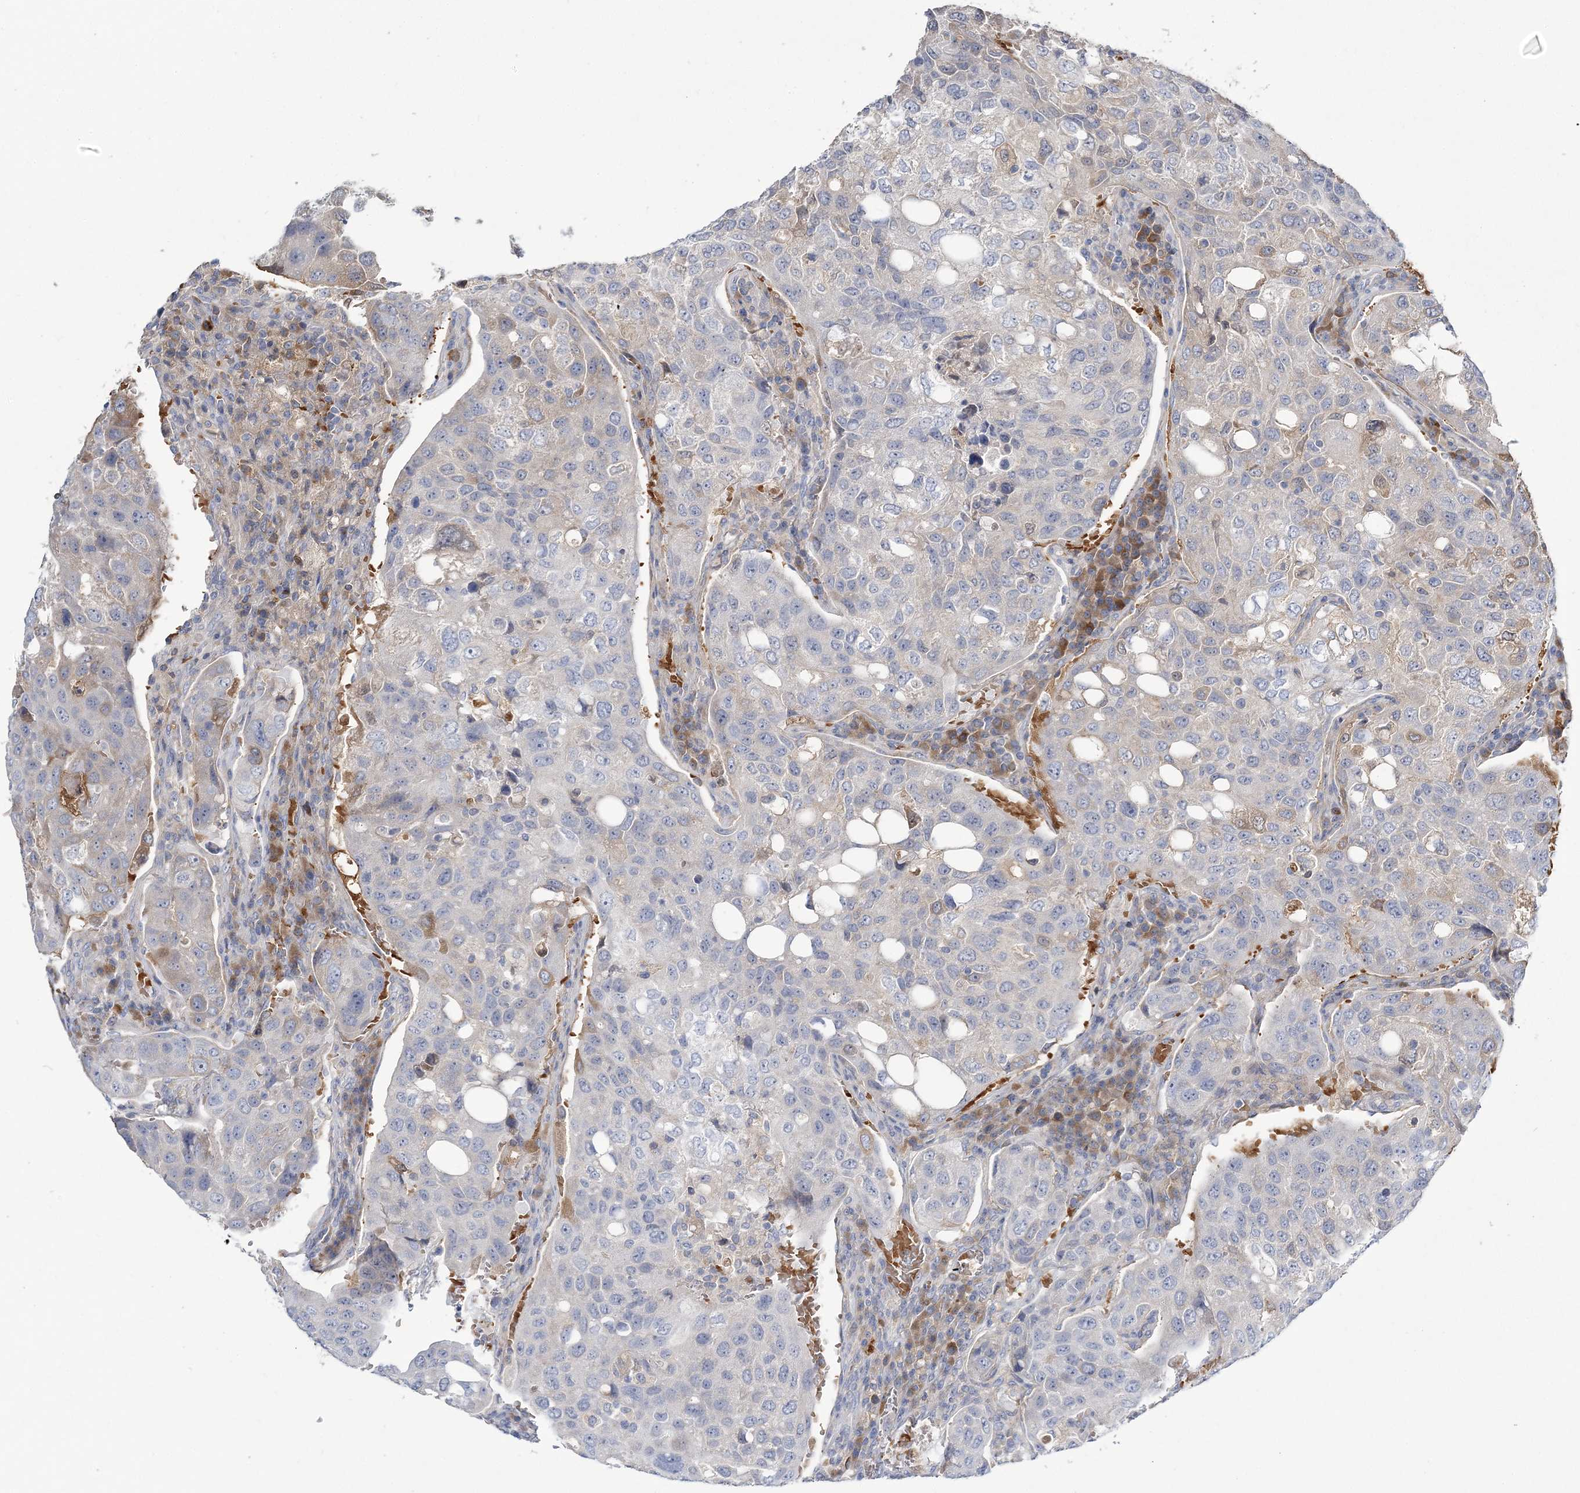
{"staining": {"intensity": "weak", "quantity": "<25%", "location": "cytoplasmic/membranous"}, "tissue": "urothelial cancer", "cell_type": "Tumor cells", "image_type": "cancer", "snomed": [{"axis": "morphology", "description": "Urothelial carcinoma, High grade"}, {"axis": "topography", "description": "Lymph node"}, {"axis": "topography", "description": "Urinary bladder"}], "caption": "DAB (3,3'-diaminobenzidine) immunohistochemical staining of human urothelial carcinoma (high-grade) displays no significant positivity in tumor cells.", "gene": "ATP11B", "patient": {"sex": "male", "age": 51}}